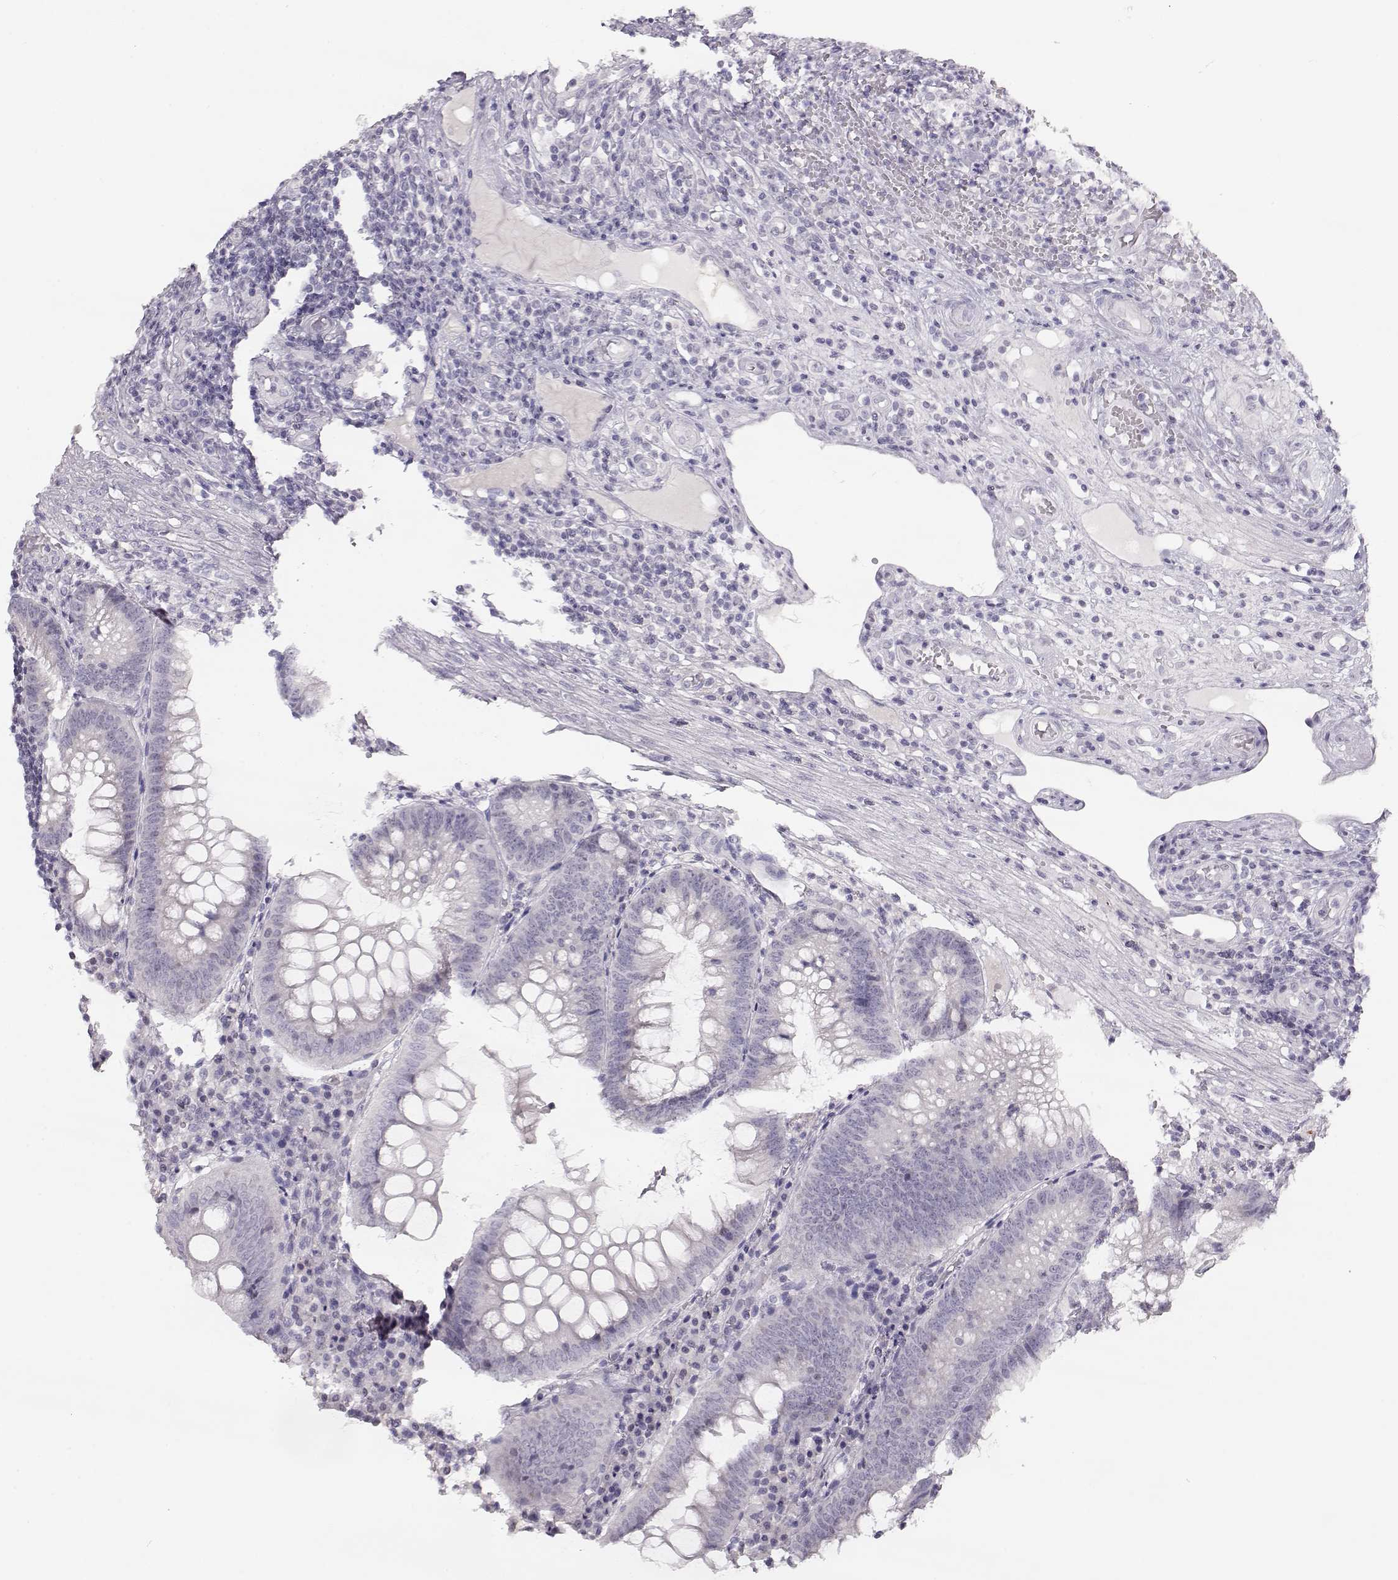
{"staining": {"intensity": "negative", "quantity": "none", "location": "none"}, "tissue": "appendix", "cell_type": "Glandular cells", "image_type": "normal", "snomed": [{"axis": "morphology", "description": "Normal tissue, NOS"}, {"axis": "morphology", "description": "Inflammation, NOS"}, {"axis": "topography", "description": "Appendix"}], "caption": "Immunohistochemistry micrograph of unremarkable appendix: human appendix stained with DAB (3,3'-diaminobenzidine) shows no significant protein positivity in glandular cells.", "gene": "IMPG1", "patient": {"sex": "male", "age": 16}}